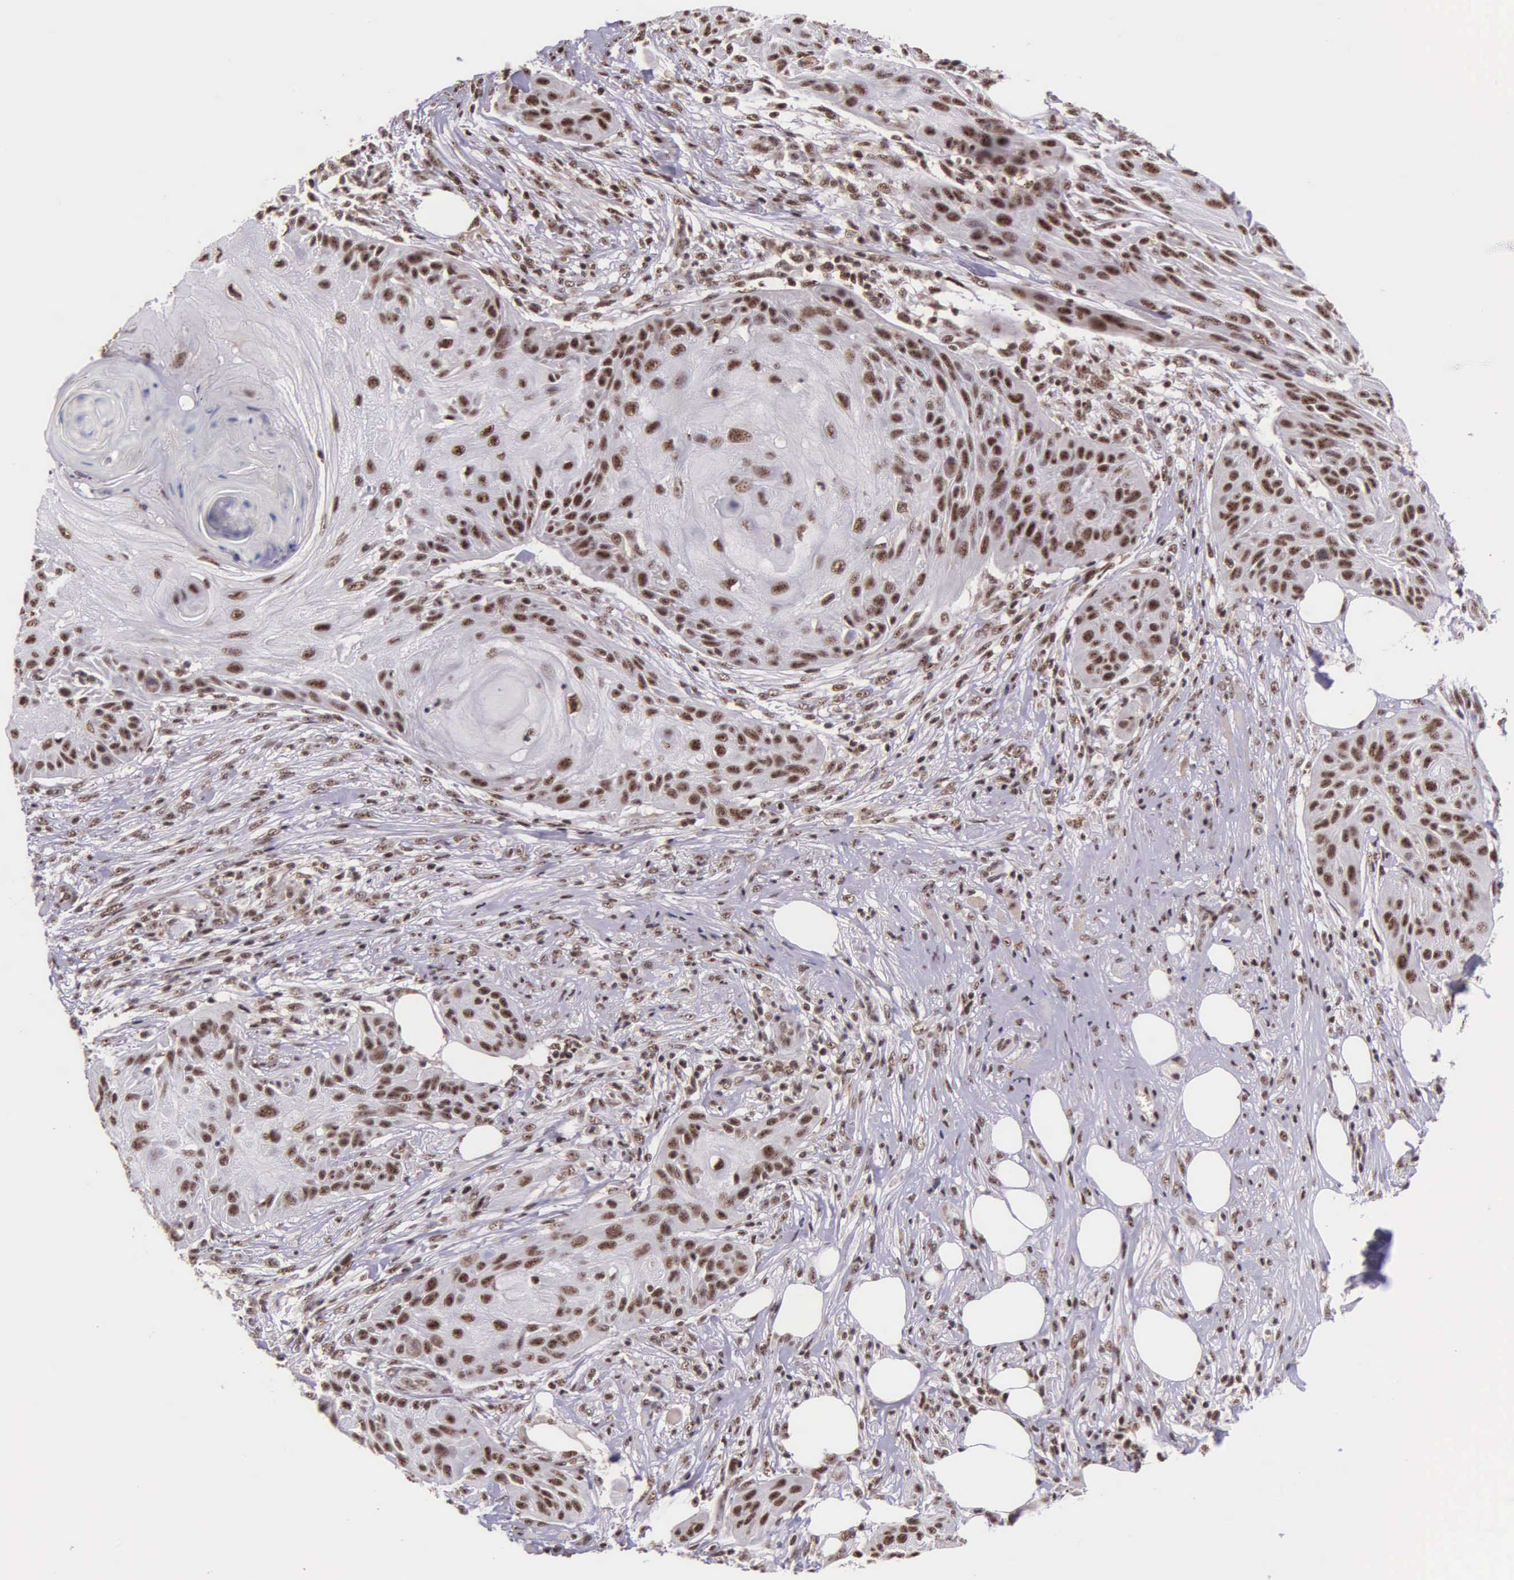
{"staining": {"intensity": "moderate", "quantity": ">75%", "location": "nuclear"}, "tissue": "skin cancer", "cell_type": "Tumor cells", "image_type": "cancer", "snomed": [{"axis": "morphology", "description": "Squamous cell carcinoma, NOS"}, {"axis": "topography", "description": "Skin"}], "caption": "Immunohistochemistry (IHC) (DAB) staining of human skin cancer (squamous cell carcinoma) shows moderate nuclear protein positivity in approximately >75% of tumor cells.", "gene": "FAM47A", "patient": {"sex": "female", "age": 88}}